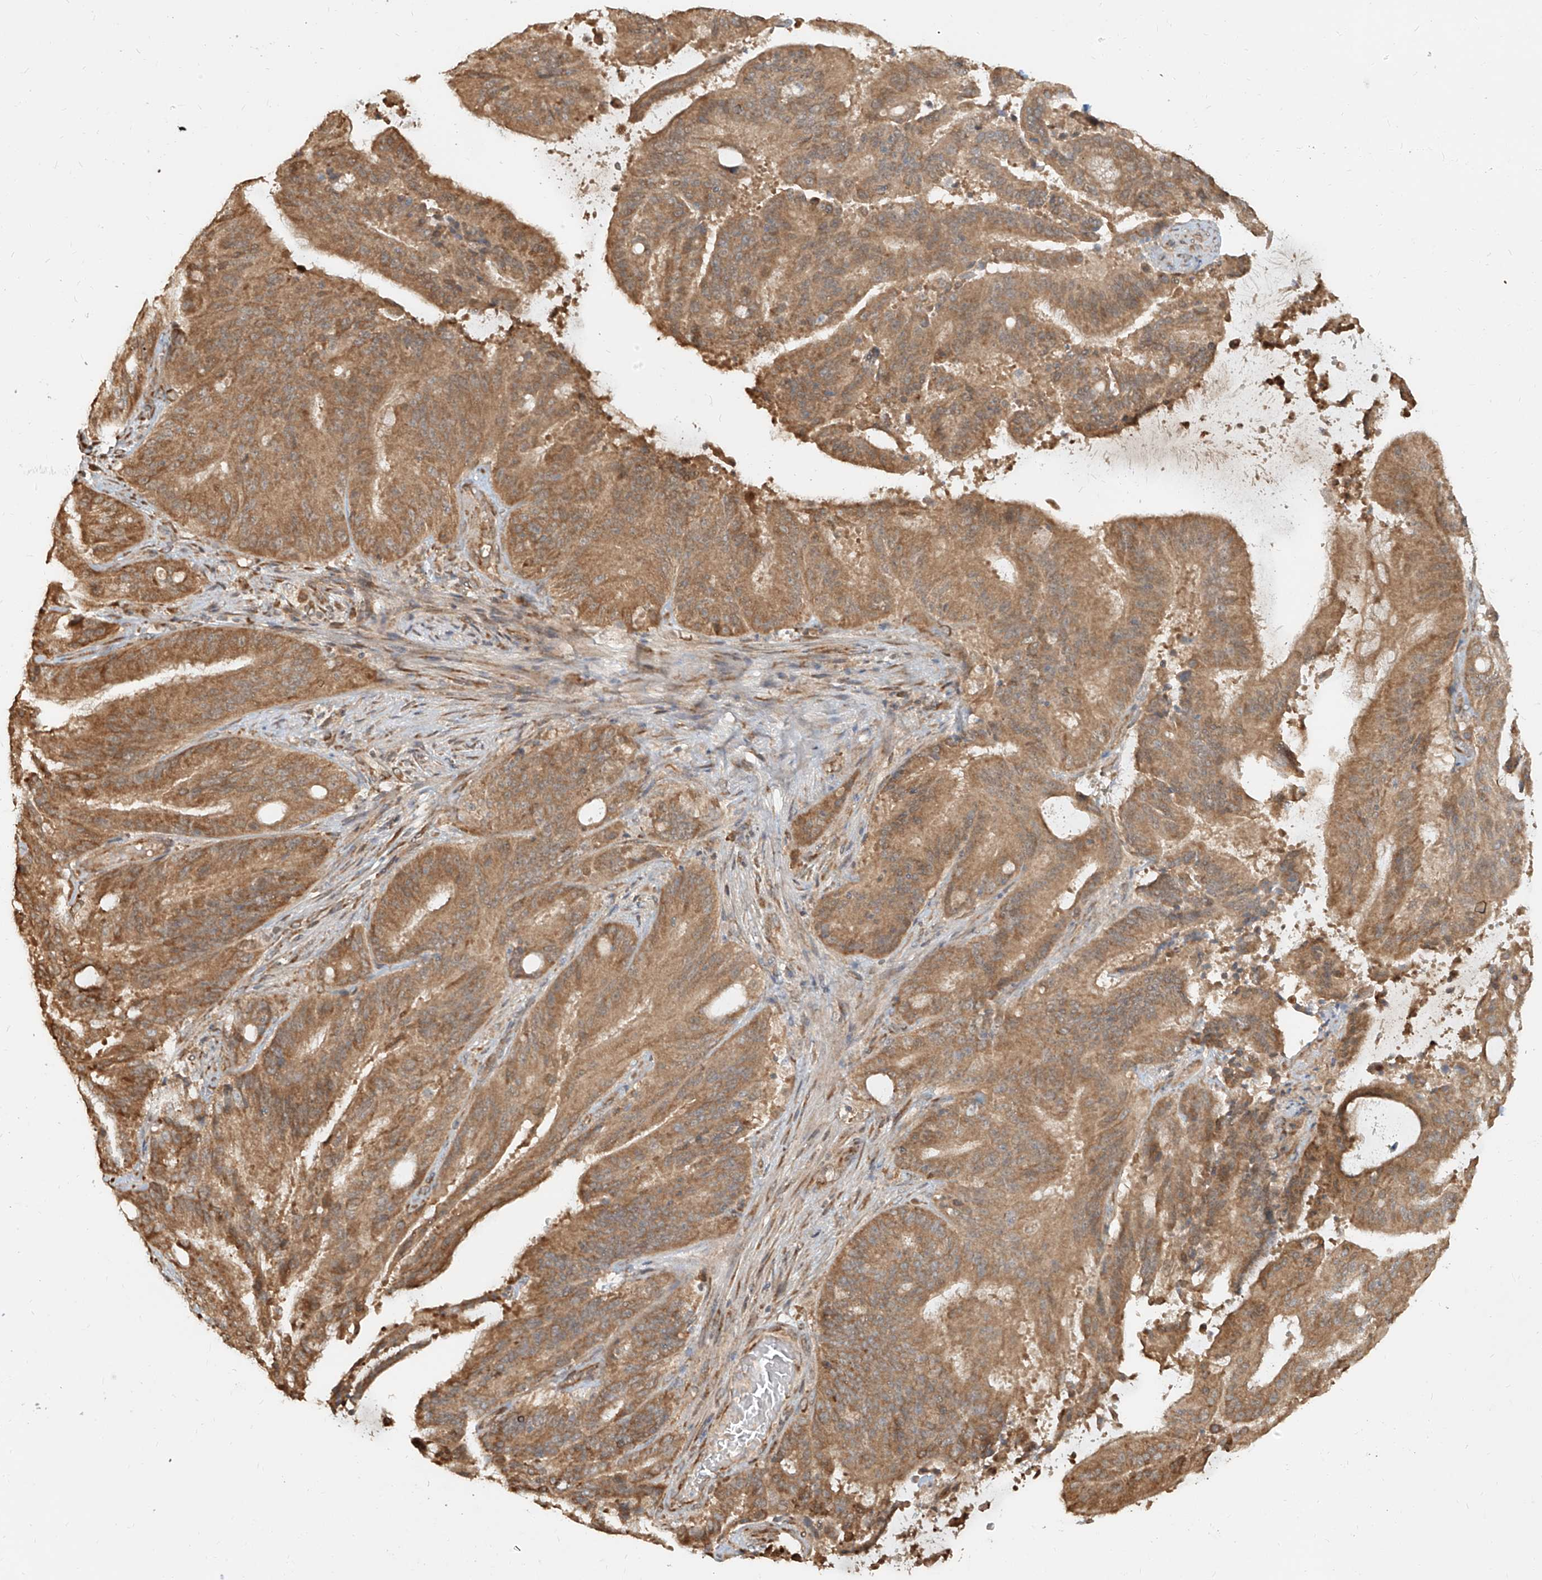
{"staining": {"intensity": "moderate", "quantity": ">75%", "location": "cytoplasmic/membranous"}, "tissue": "liver cancer", "cell_type": "Tumor cells", "image_type": "cancer", "snomed": [{"axis": "morphology", "description": "Normal tissue, NOS"}, {"axis": "morphology", "description": "Cholangiocarcinoma"}, {"axis": "topography", "description": "Liver"}, {"axis": "topography", "description": "Peripheral nerve tissue"}], "caption": "Tumor cells exhibit medium levels of moderate cytoplasmic/membranous positivity in about >75% of cells in liver cancer.", "gene": "UBE2K", "patient": {"sex": "female", "age": 73}}